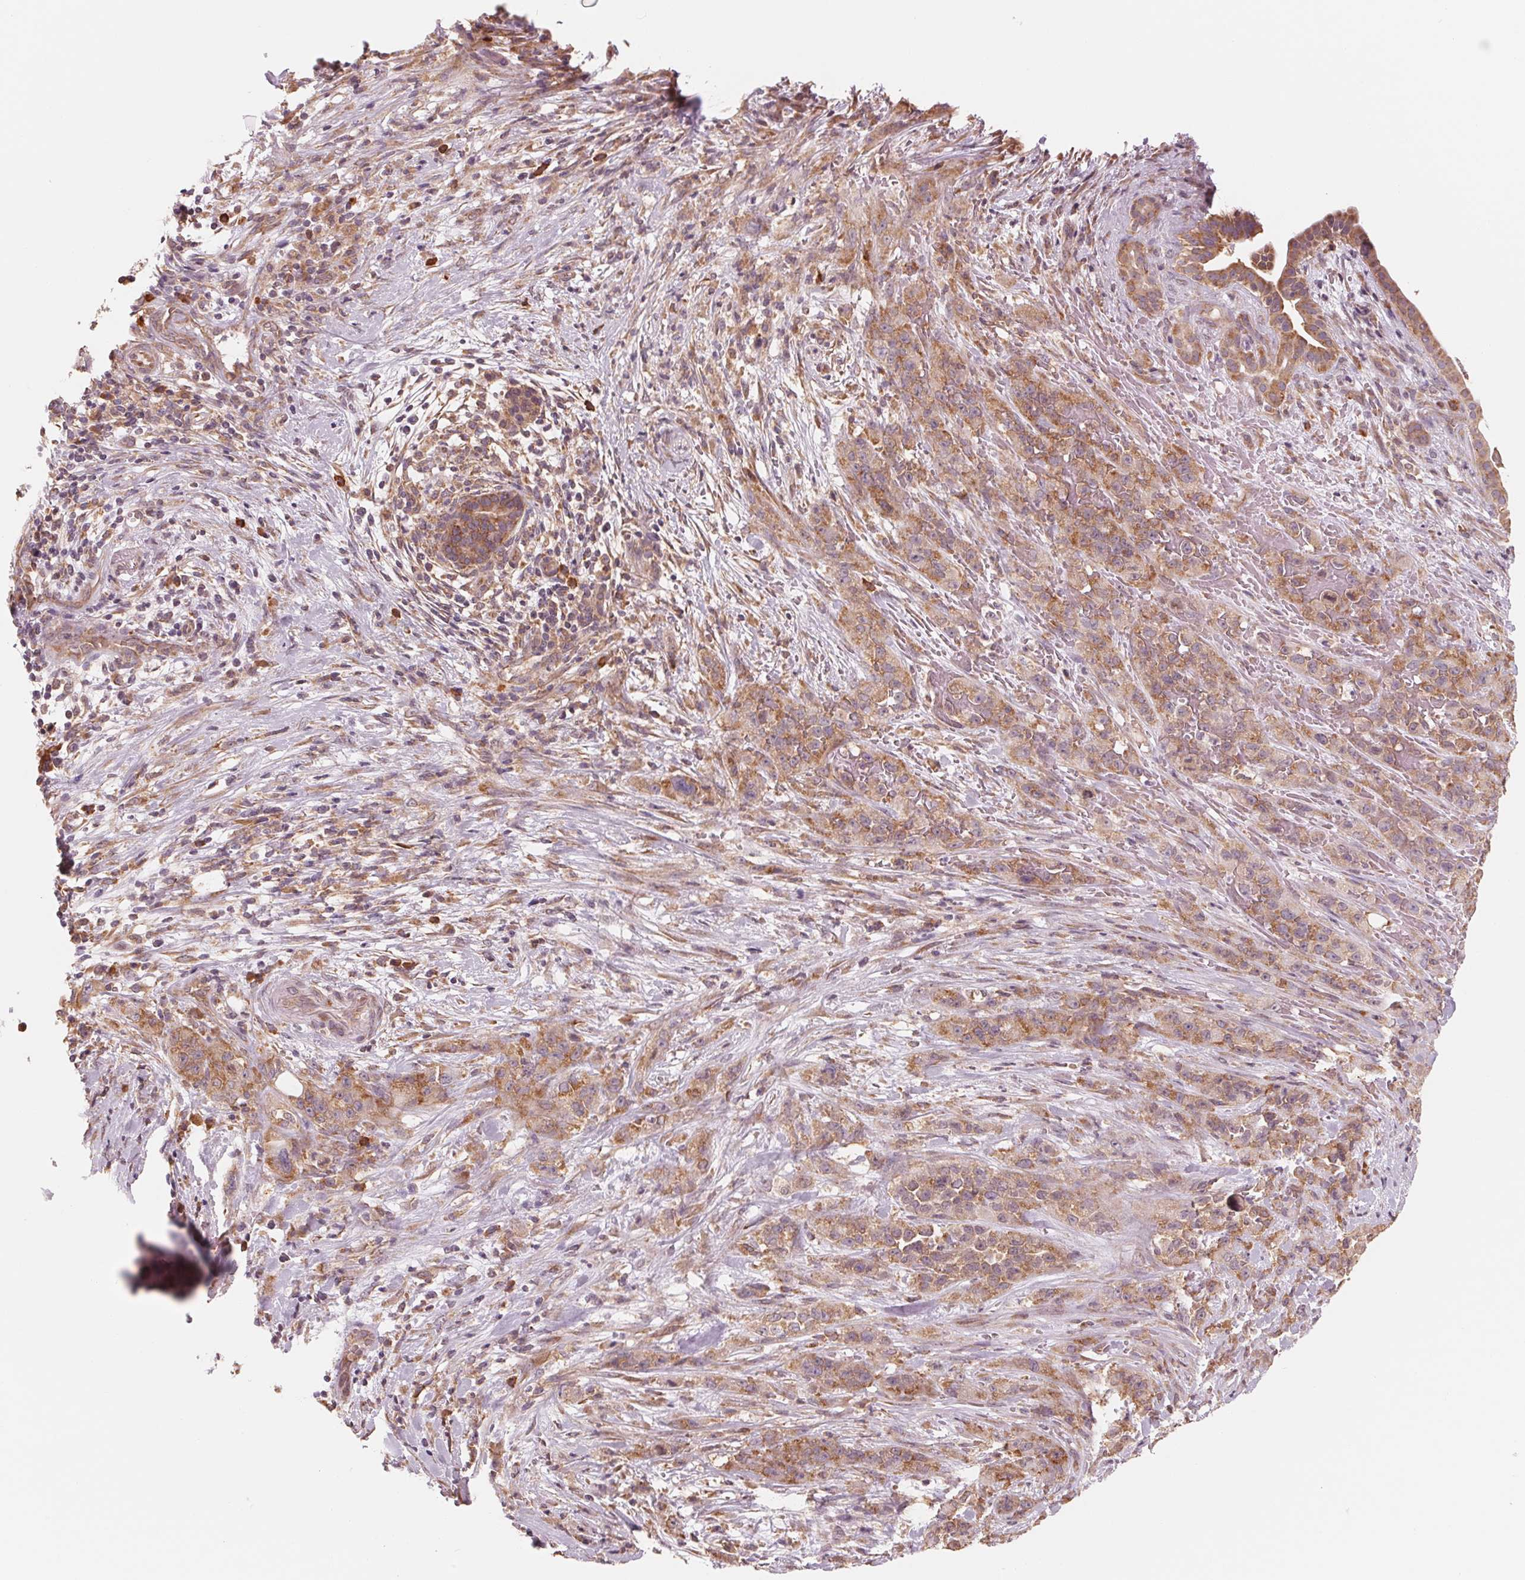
{"staining": {"intensity": "moderate", "quantity": ">75%", "location": "cytoplasmic/membranous"}, "tissue": "pancreatic cancer", "cell_type": "Tumor cells", "image_type": "cancer", "snomed": [{"axis": "morphology", "description": "Adenocarcinoma, NOS"}, {"axis": "topography", "description": "Pancreas"}], "caption": "Human pancreatic adenocarcinoma stained for a protein (brown) shows moderate cytoplasmic/membranous positive staining in about >75% of tumor cells.", "gene": "GIGYF2", "patient": {"sex": "male", "age": 44}}